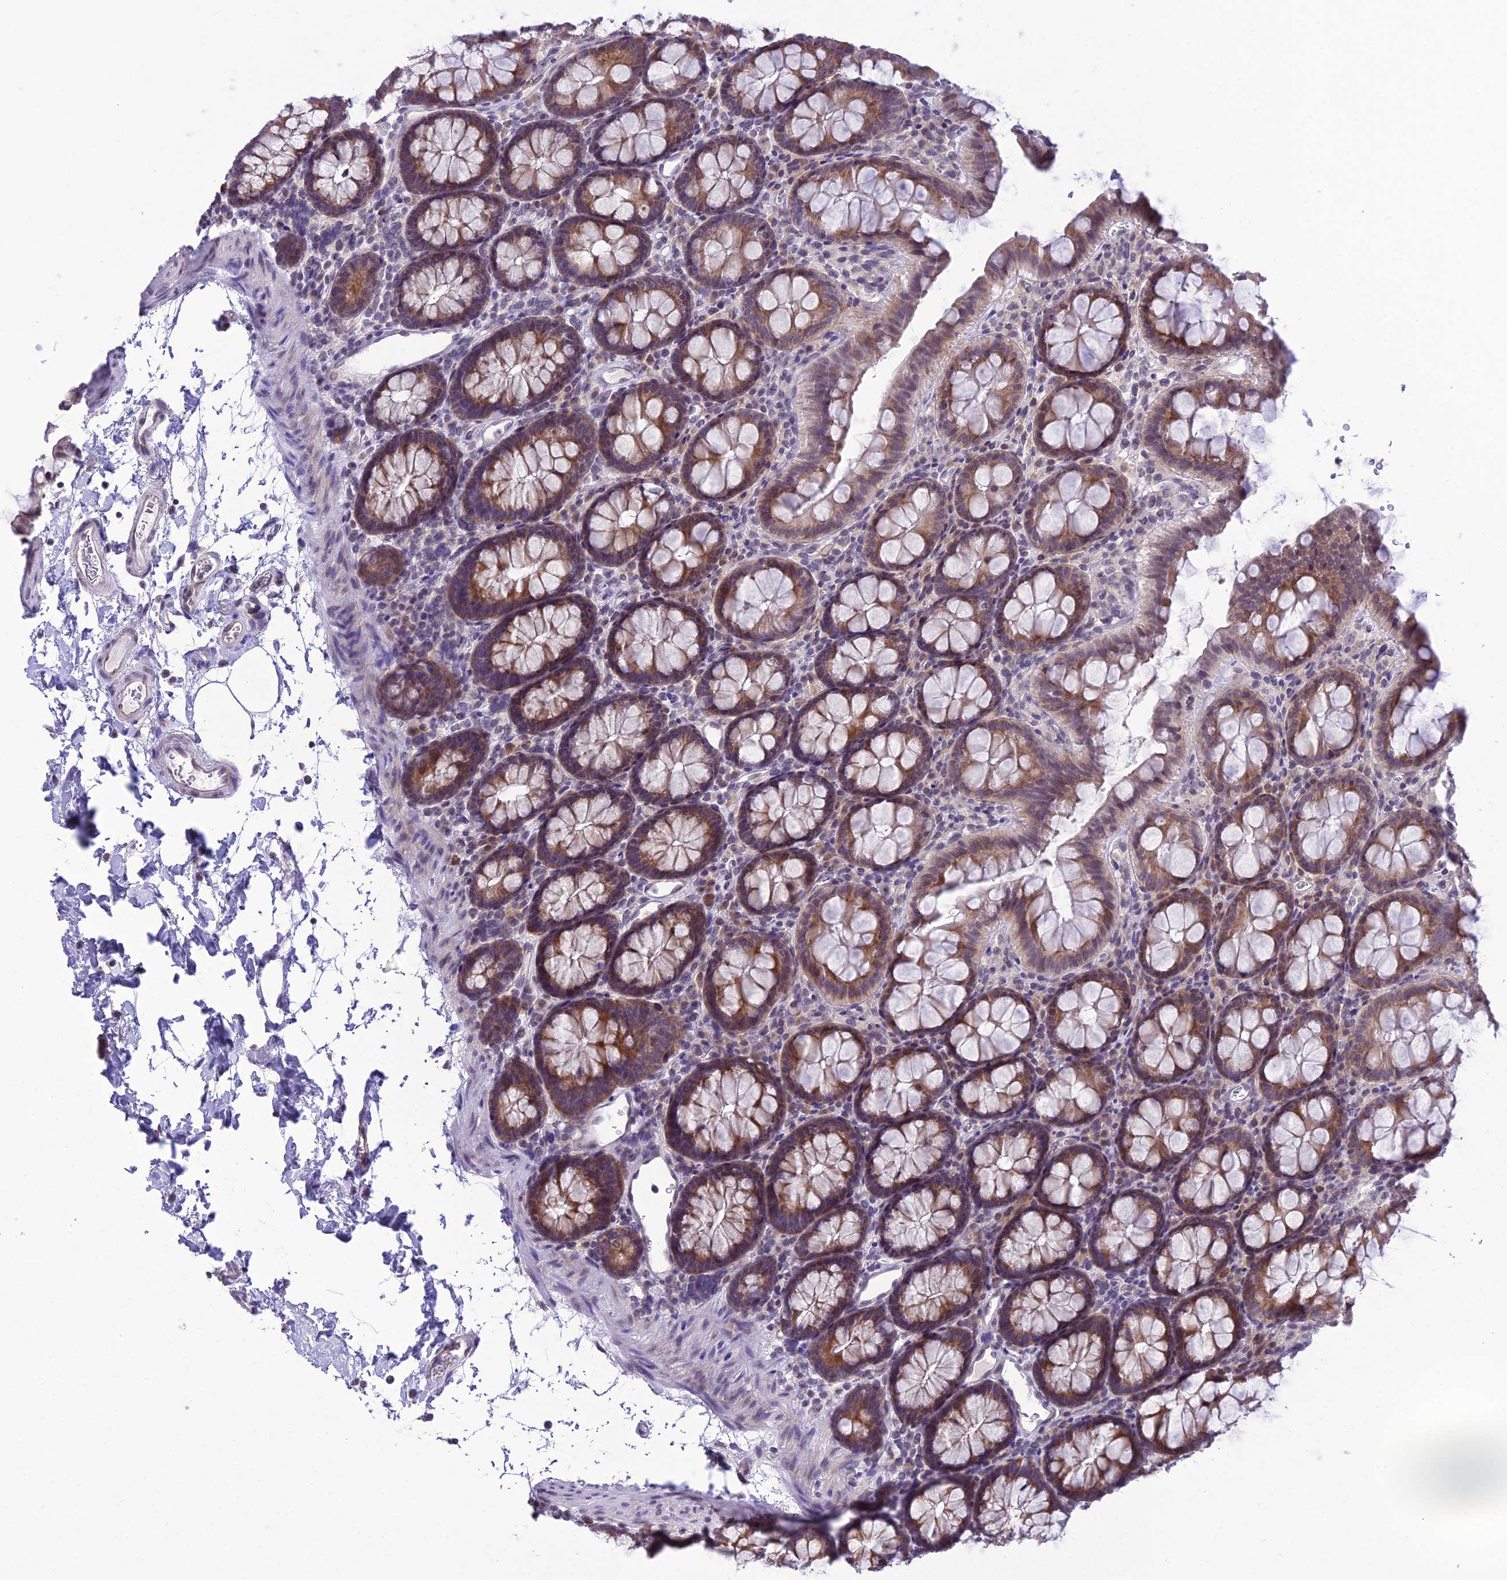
{"staining": {"intensity": "negative", "quantity": "none", "location": "none"}, "tissue": "colon", "cell_type": "Endothelial cells", "image_type": "normal", "snomed": [{"axis": "morphology", "description": "Normal tissue, NOS"}, {"axis": "topography", "description": "Colon"}], "caption": "IHC of unremarkable colon shows no expression in endothelial cells. (Immunohistochemistry, brightfield microscopy, high magnification).", "gene": "RPS26", "patient": {"sex": "male", "age": 75}}